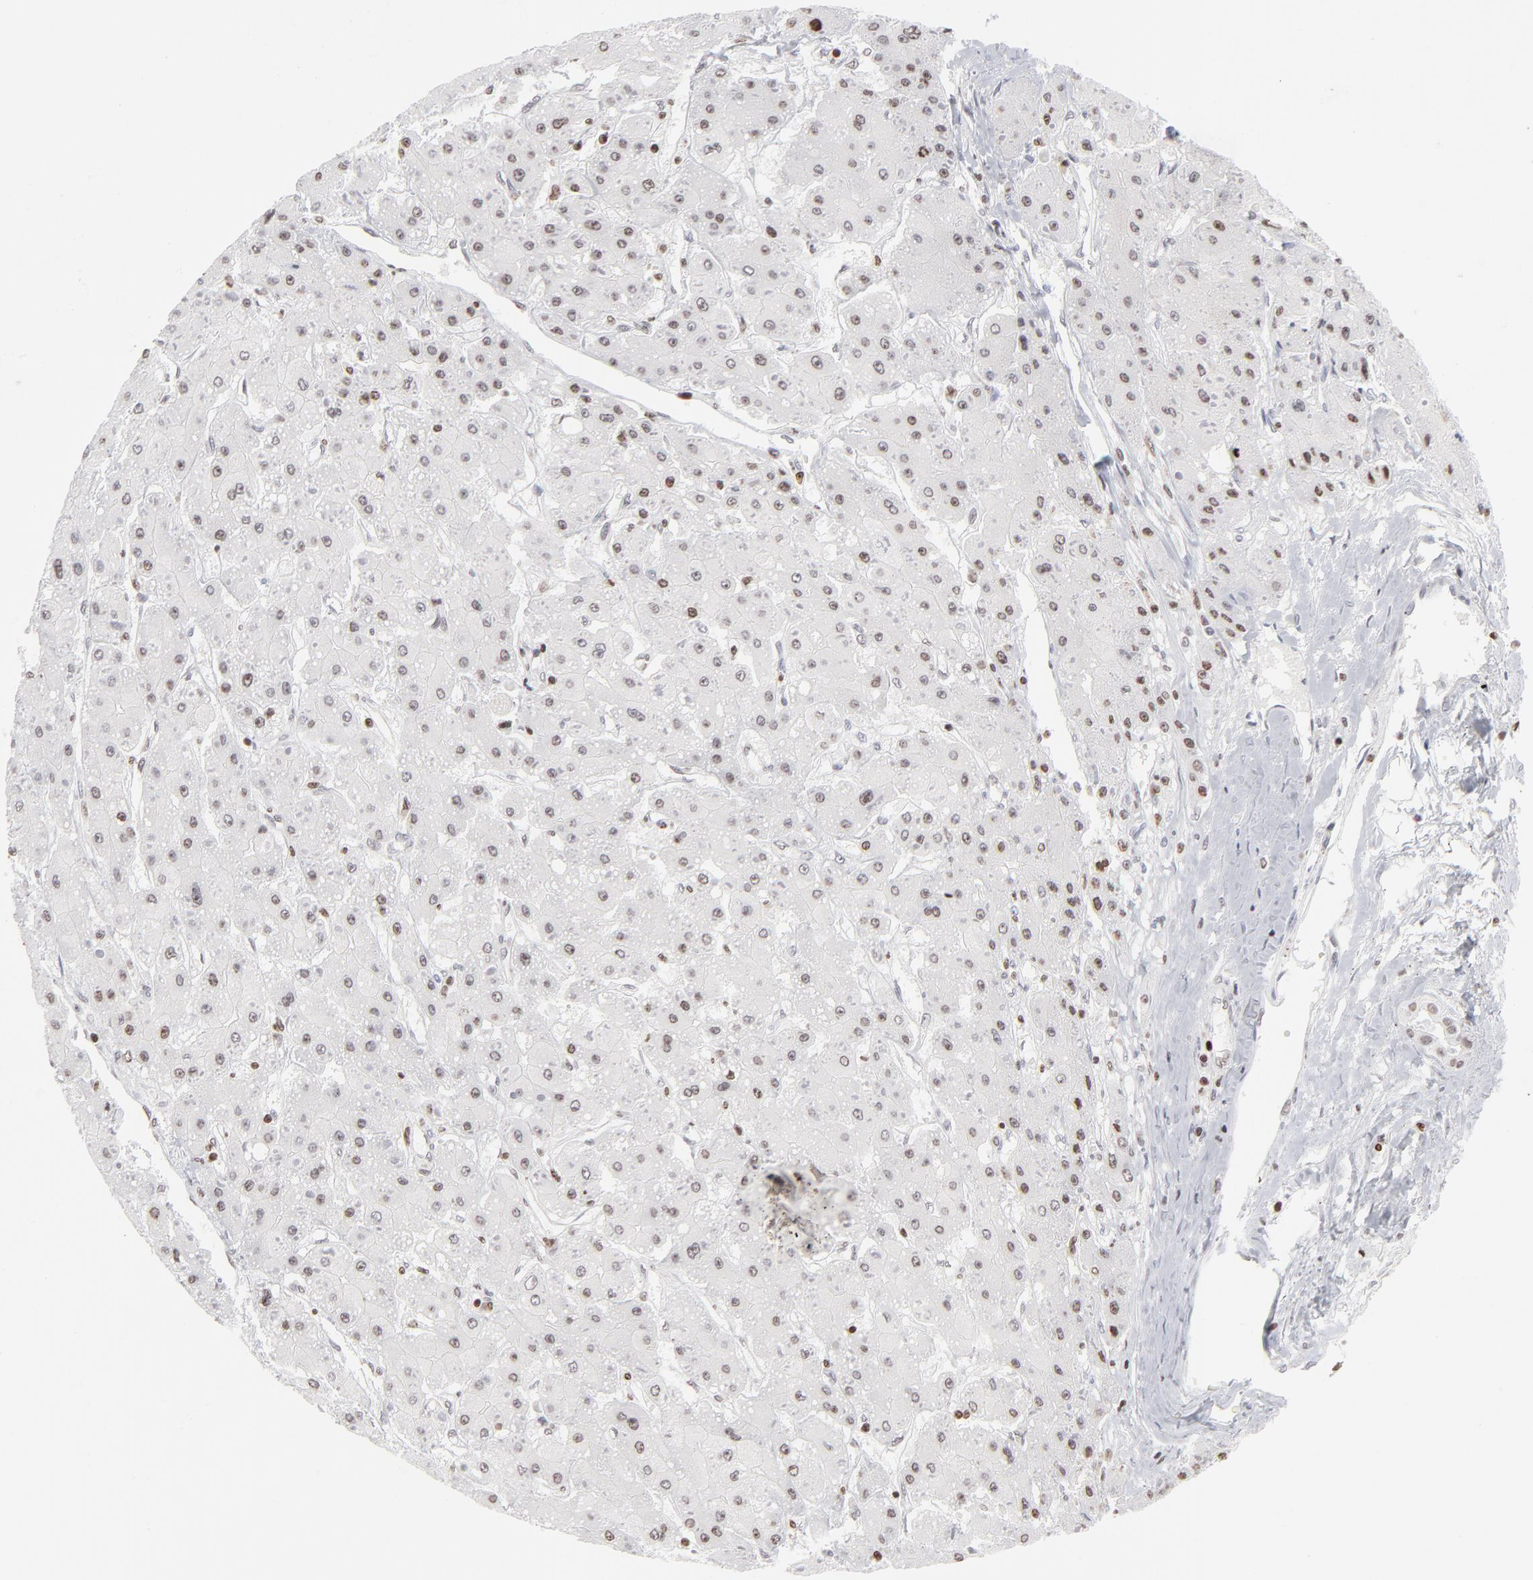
{"staining": {"intensity": "weak", "quantity": "<25%", "location": "nuclear"}, "tissue": "liver cancer", "cell_type": "Tumor cells", "image_type": "cancer", "snomed": [{"axis": "morphology", "description": "Carcinoma, Hepatocellular, NOS"}, {"axis": "topography", "description": "Liver"}], "caption": "An immunohistochemistry micrograph of hepatocellular carcinoma (liver) is shown. There is no staining in tumor cells of hepatocellular carcinoma (liver).", "gene": "PARP1", "patient": {"sex": "female", "age": 52}}